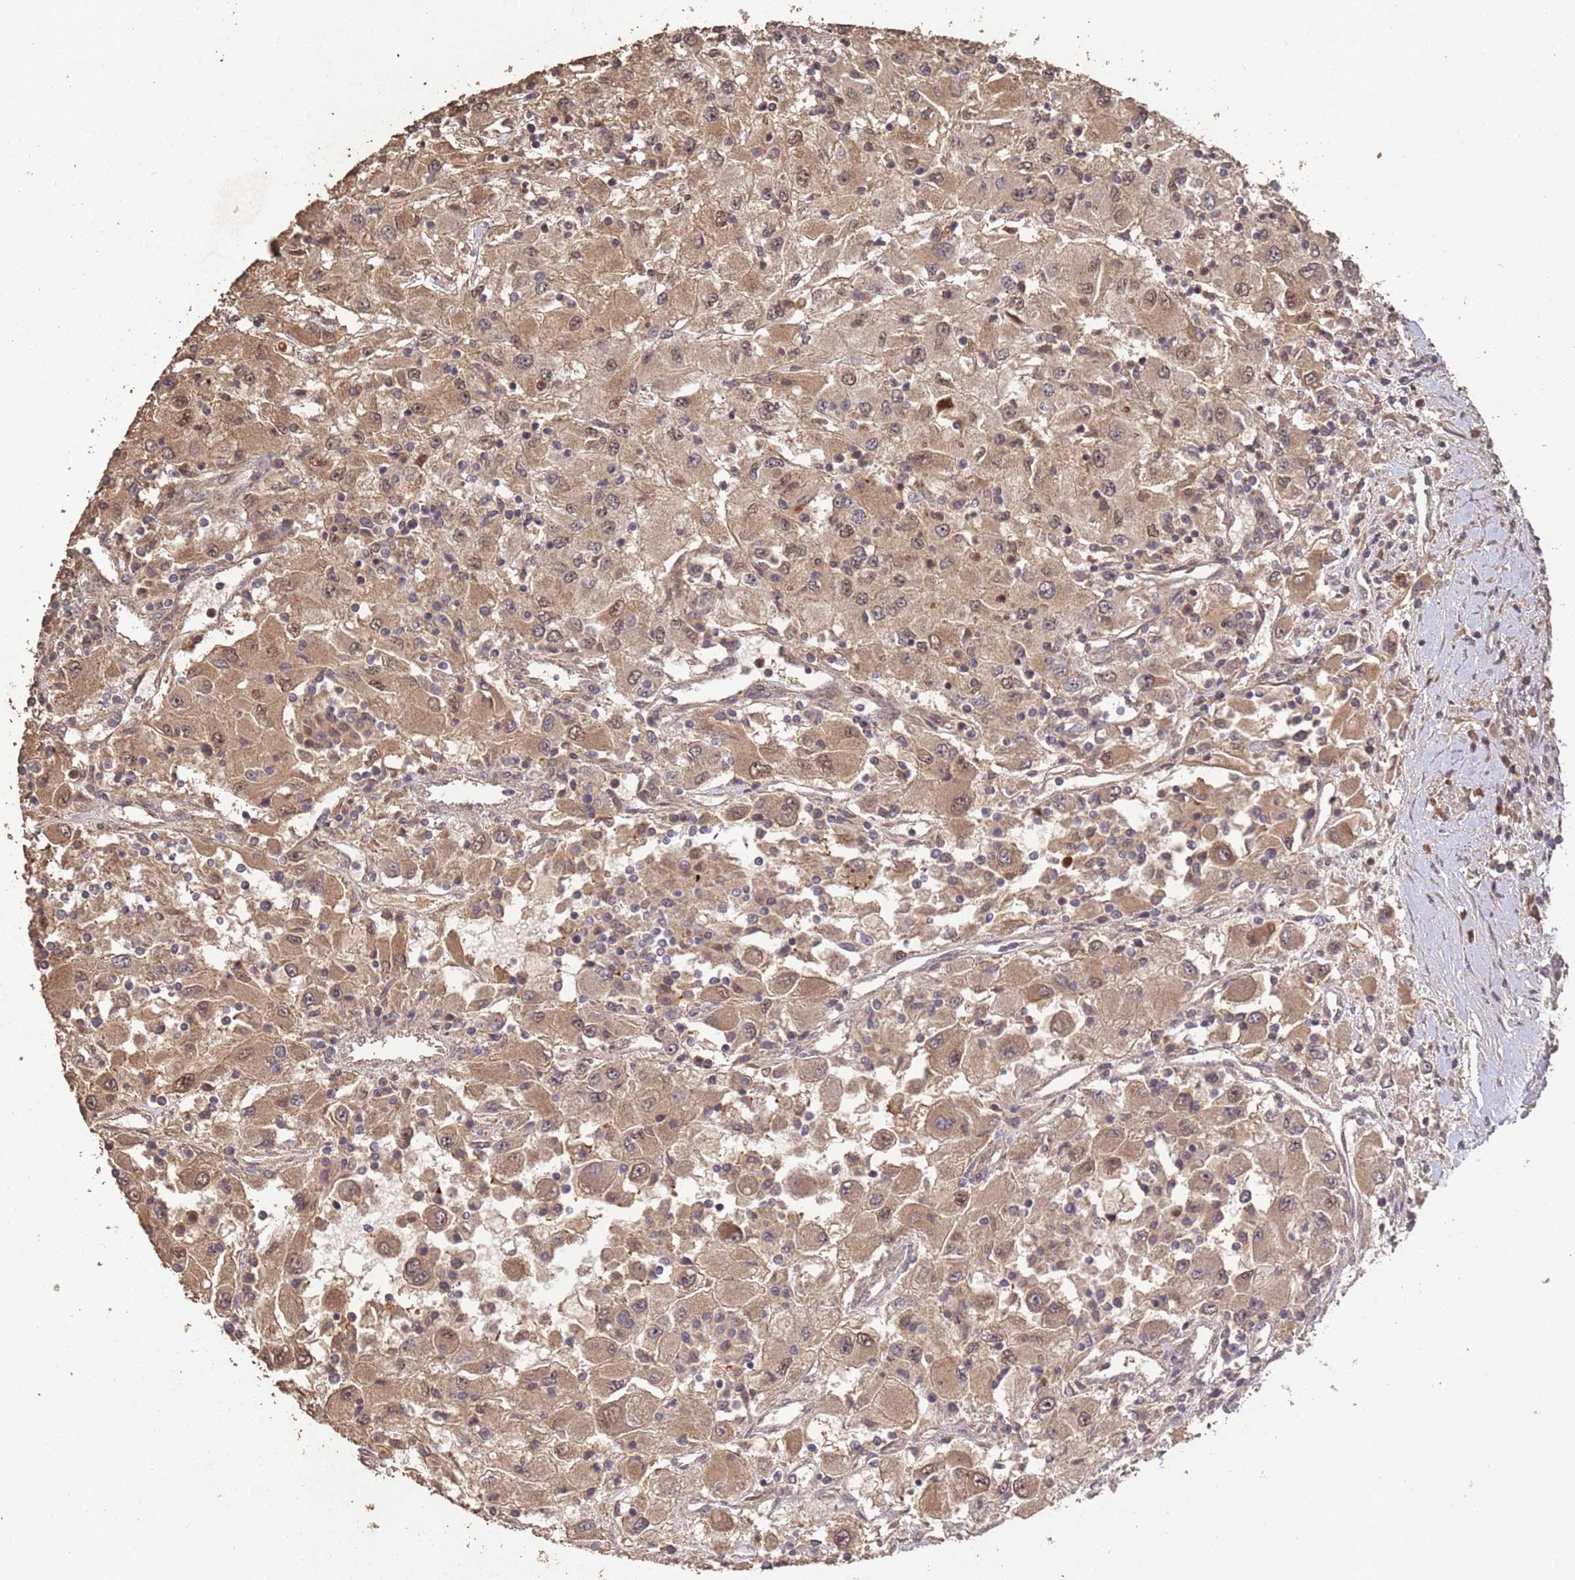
{"staining": {"intensity": "moderate", "quantity": ">75%", "location": "cytoplasmic/membranous,nuclear"}, "tissue": "renal cancer", "cell_type": "Tumor cells", "image_type": "cancer", "snomed": [{"axis": "morphology", "description": "Adenocarcinoma, NOS"}, {"axis": "topography", "description": "Kidney"}], "caption": "Immunohistochemical staining of human renal cancer (adenocarcinoma) exhibits moderate cytoplasmic/membranous and nuclear protein staining in about >75% of tumor cells. Using DAB (3,3'-diaminobenzidine) (brown) and hematoxylin (blue) stains, captured at high magnification using brightfield microscopy.", "gene": "FRAT1", "patient": {"sex": "female", "age": 67}}